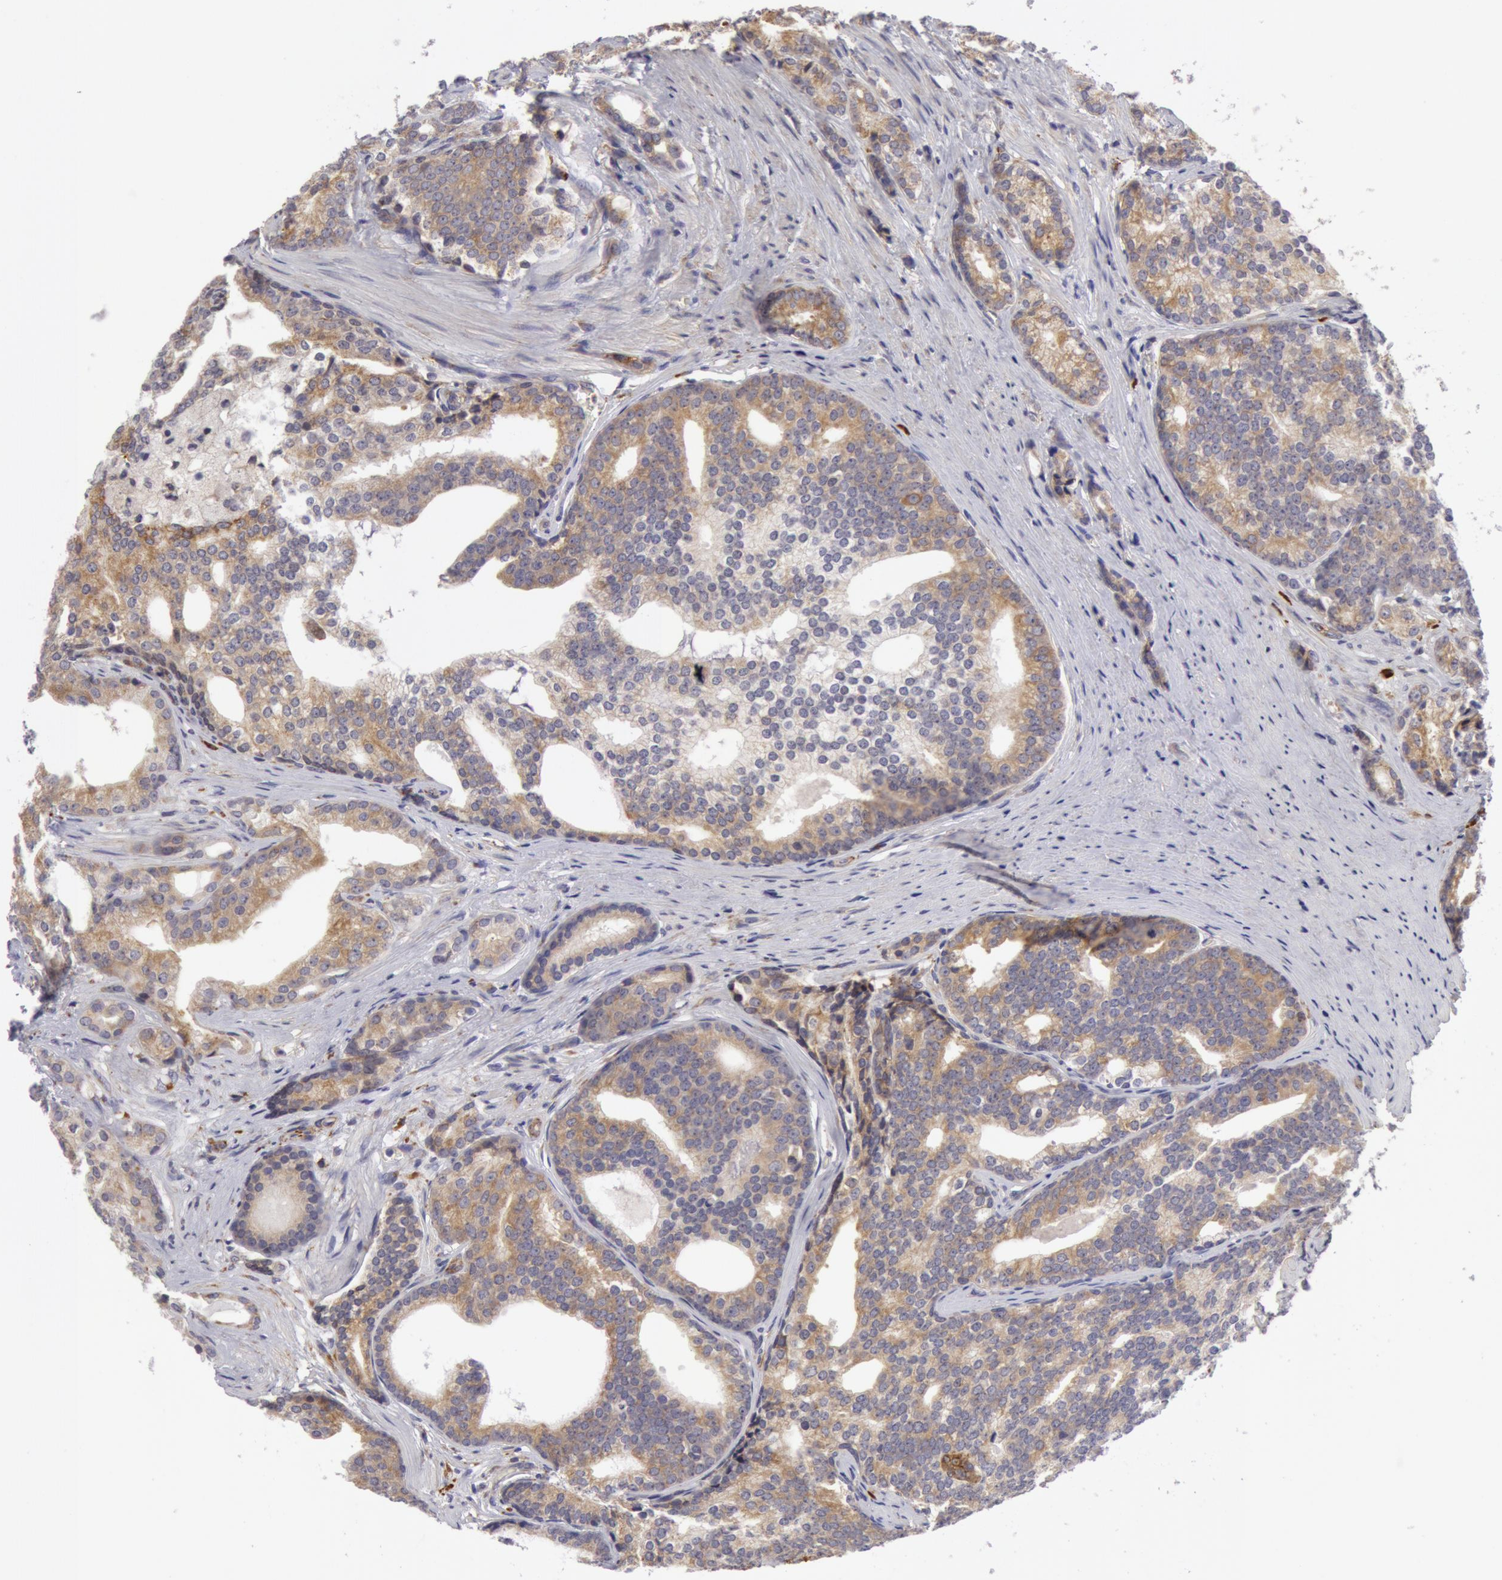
{"staining": {"intensity": "weak", "quantity": "25%-75%", "location": "cytoplasmic/membranous"}, "tissue": "prostate cancer", "cell_type": "Tumor cells", "image_type": "cancer", "snomed": [{"axis": "morphology", "description": "Adenocarcinoma, Low grade"}, {"axis": "topography", "description": "Prostate"}], "caption": "A brown stain shows weak cytoplasmic/membranous expression of a protein in human prostate cancer (adenocarcinoma (low-grade)) tumor cells.", "gene": "IL23A", "patient": {"sex": "male", "age": 71}}